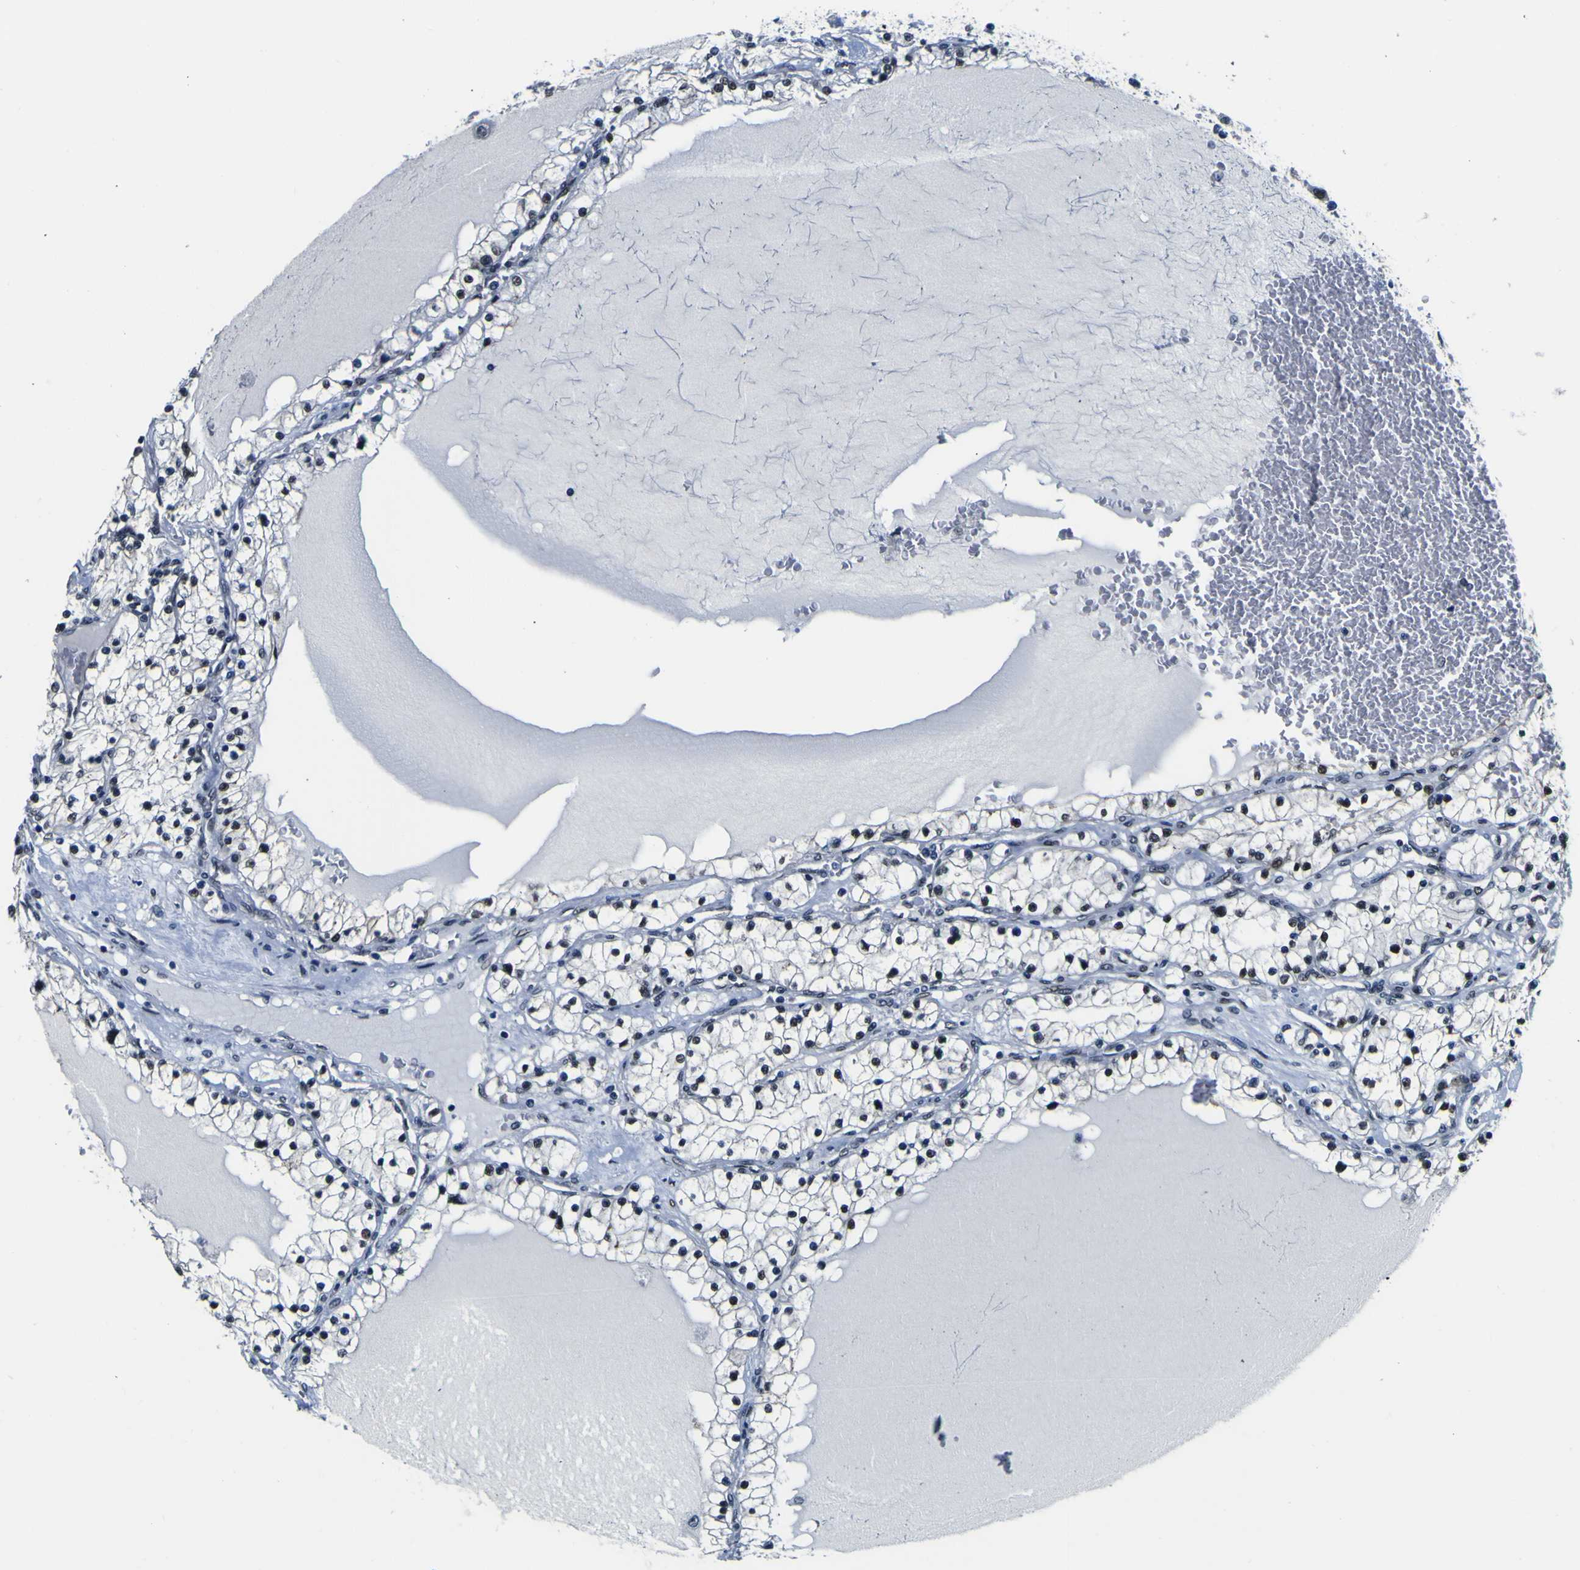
{"staining": {"intensity": "strong", "quantity": "25%-75%", "location": "nuclear"}, "tissue": "renal cancer", "cell_type": "Tumor cells", "image_type": "cancer", "snomed": [{"axis": "morphology", "description": "Adenocarcinoma, NOS"}, {"axis": "topography", "description": "Kidney"}], "caption": "Adenocarcinoma (renal) stained for a protein displays strong nuclear positivity in tumor cells.", "gene": "CUL4B", "patient": {"sex": "male", "age": 68}}